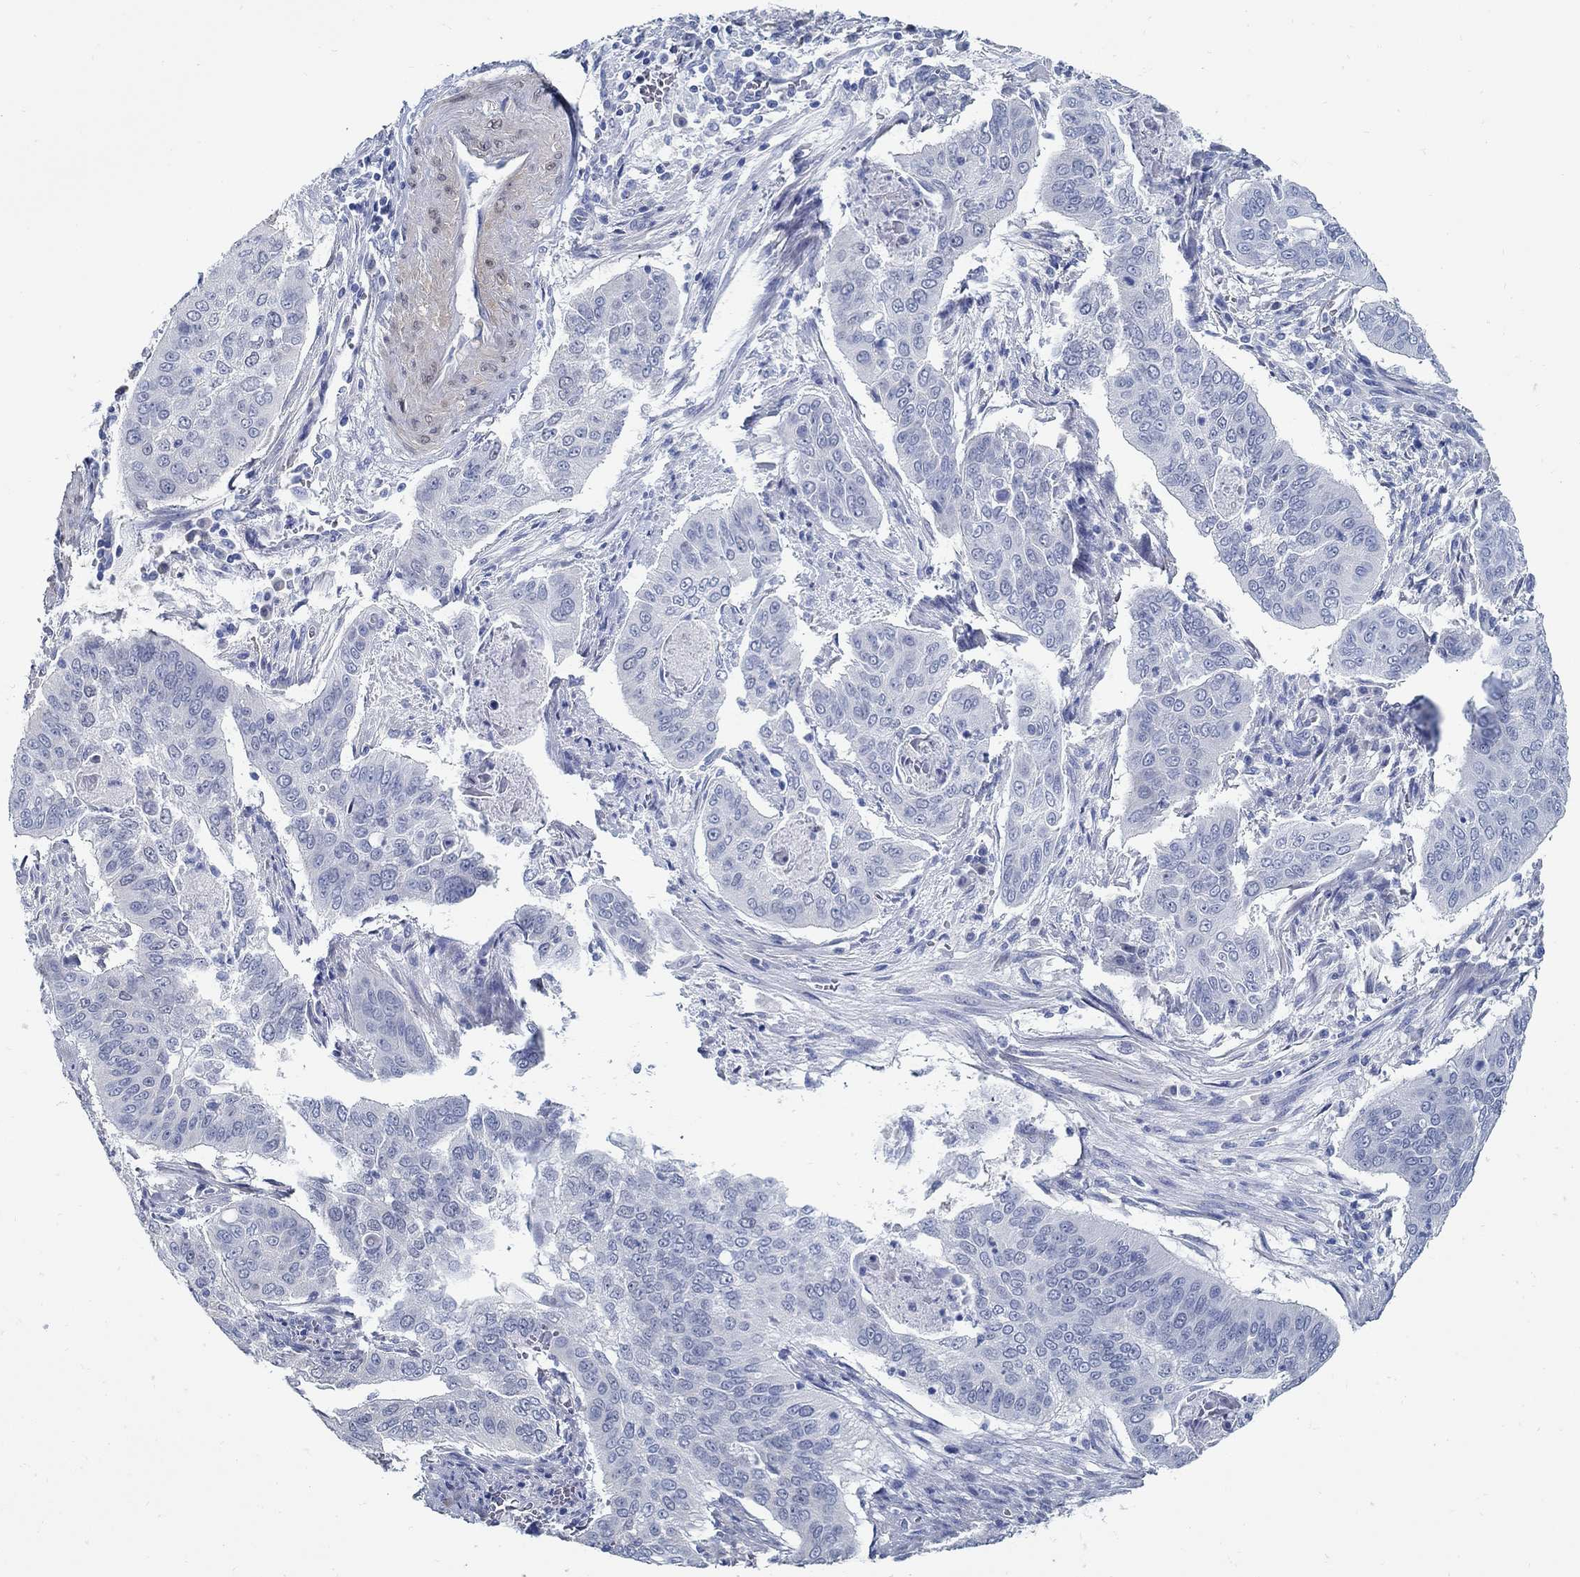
{"staining": {"intensity": "negative", "quantity": "none", "location": "none"}, "tissue": "cervical cancer", "cell_type": "Tumor cells", "image_type": "cancer", "snomed": [{"axis": "morphology", "description": "Squamous cell carcinoma, NOS"}, {"axis": "topography", "description": "Cervix"}], "caption": "An immunohistochemistry image of cervical cancer (squamous cell carcinoma) is shown. There is no staining in tumor cells of cervical cancer (squamous cell carcinoma).", "gene": "C15orf39", "patient": {"sex": "female", "age": 39}}